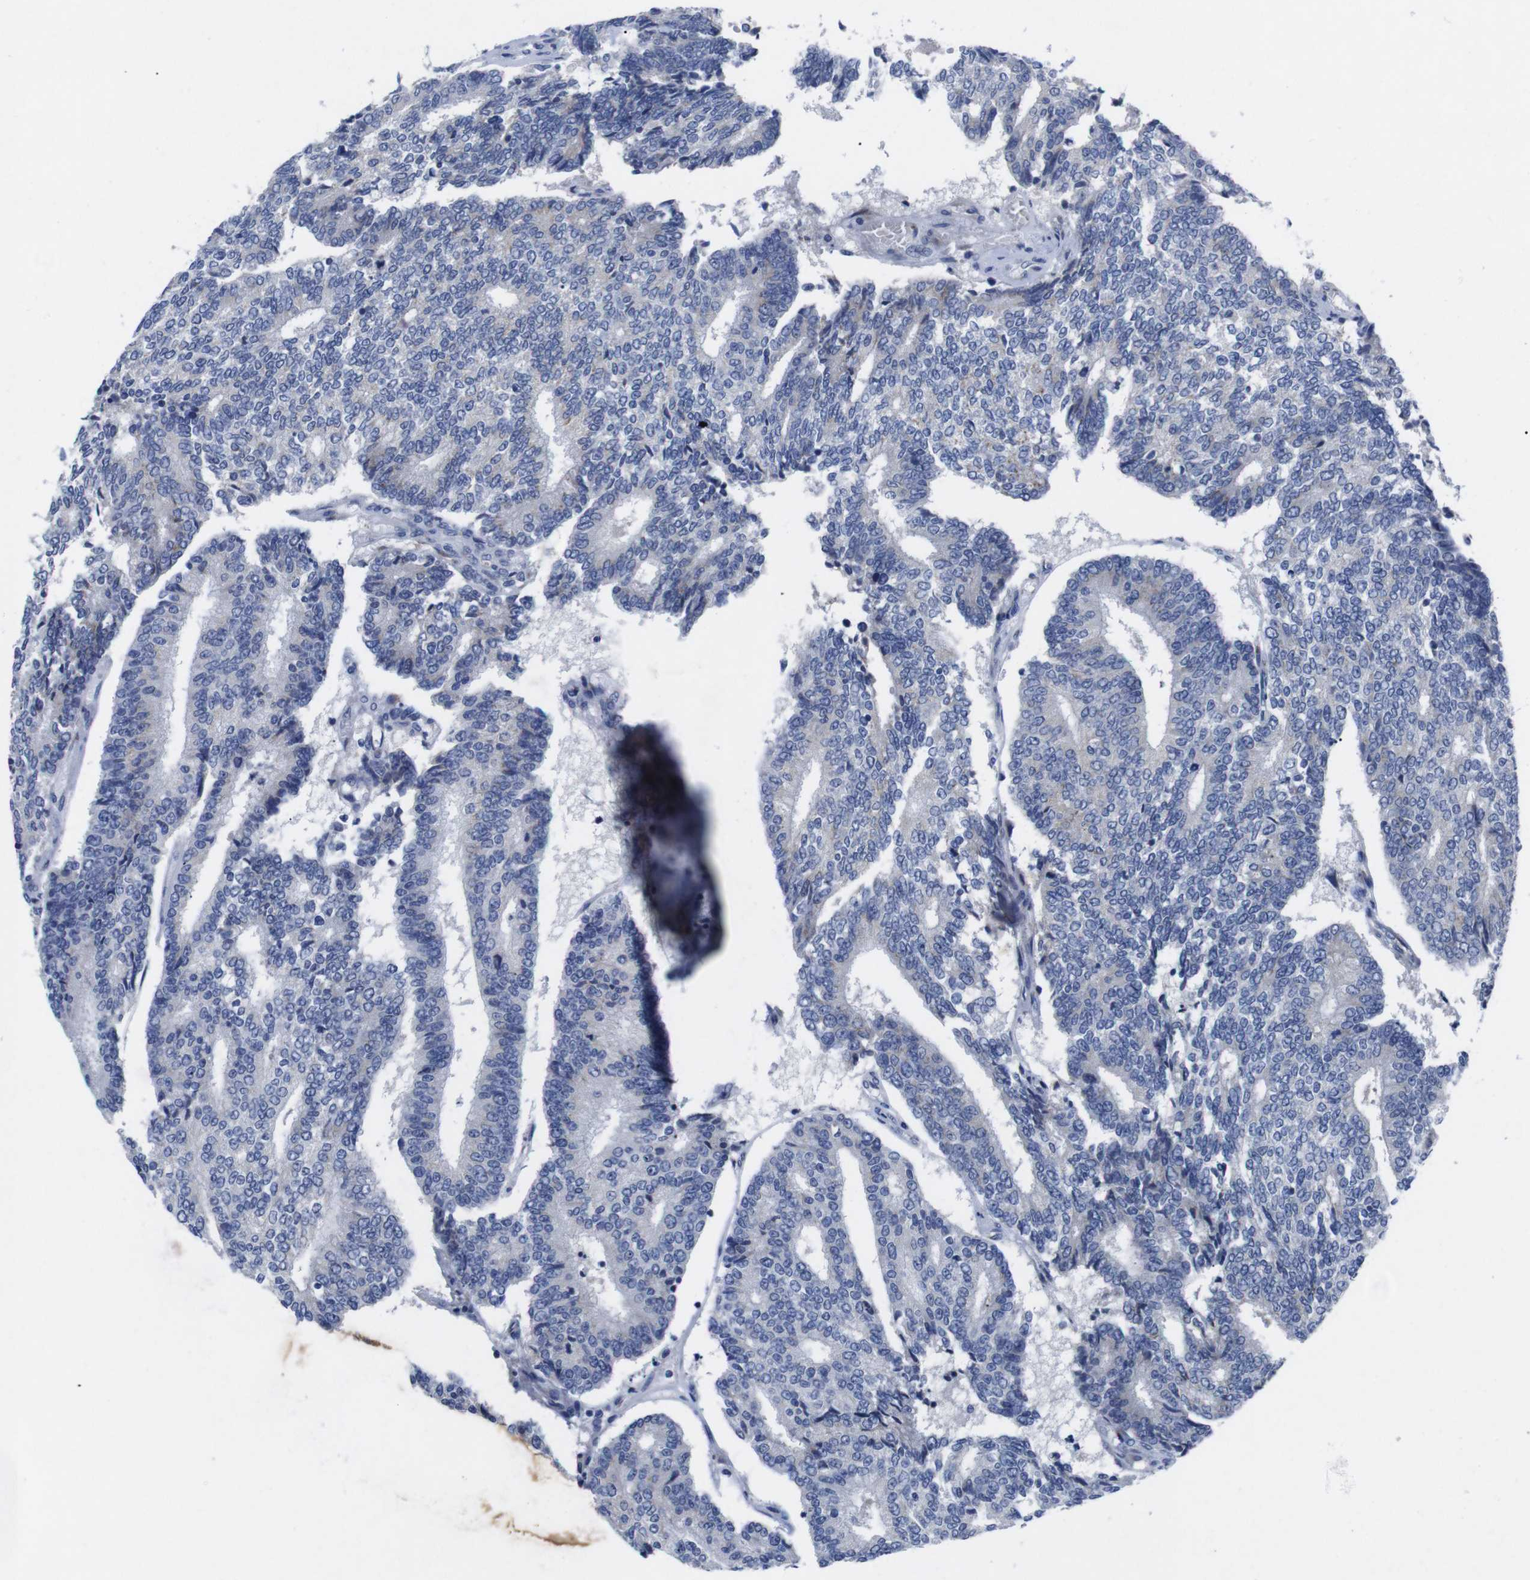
{"staining": {"intensity": "negative", "quantity": "none", "location": "none"}, "tissue": "prostate cancer", "cell_type": "Tumor cells", "image_type": "cancer", "snomed": [{"axis": "morphology", "description": "Normal tissue, NOS"}, {"axis": "morphology", "description": "Adenocarcinoma, High grade"}, {"axis": "topography", "description": "Prostate"}, {"axis": "topography", "description": "Seminal veicle"}], "caption": "Prostate cancer stained for a protein using immunohistochemistry (IHC) shows no expression tumor cells.", "gene": "IRF4", "patient": {"sex": "male", "age": 55}}